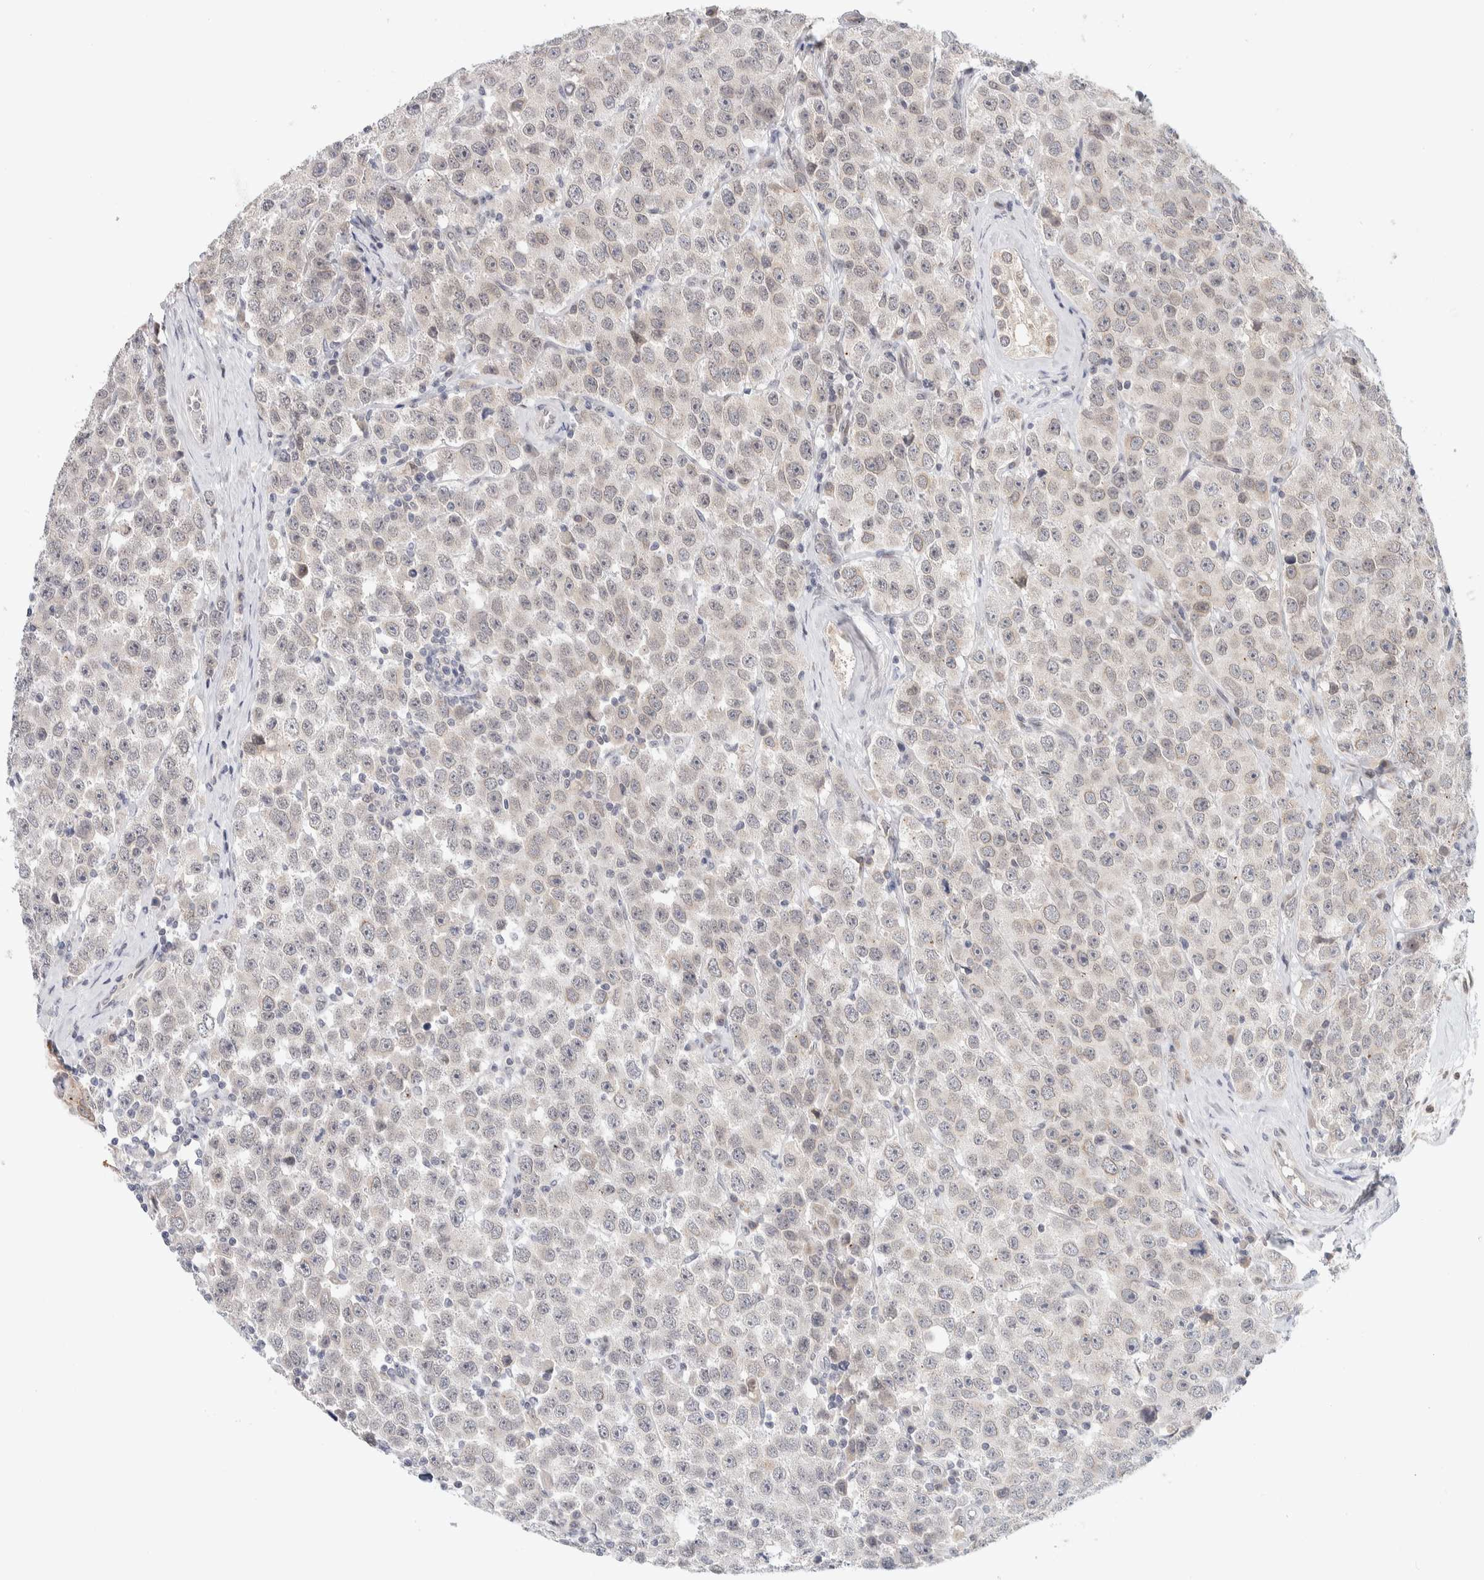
{"staining": {"intensity": "negative", "quantity": "none", "location": "none"}, "tissue": "testis cancer", "cell_type": "Tumor cells", "image_type": "cancer", "snomed": [{"axis": "morphology", "description": "Seminoma, NOS"}, {"axis": "morphology", "description": "Carcinoma, Embryonal, NOS"}, {"axis": "topography", "description": "Testis"}], "caption": "Immunohistochemistry histopathology image of neoplastic tissue: human embryonal carcinoma (testis) stained with DAB displays no significant protein expression in tumor cells. The staining is performed using DAB brown chromogen with nuclei counter-stained in using hematoxylin.", "gene": "CRAT", "patient": {"sex": "male", "age": 28}}